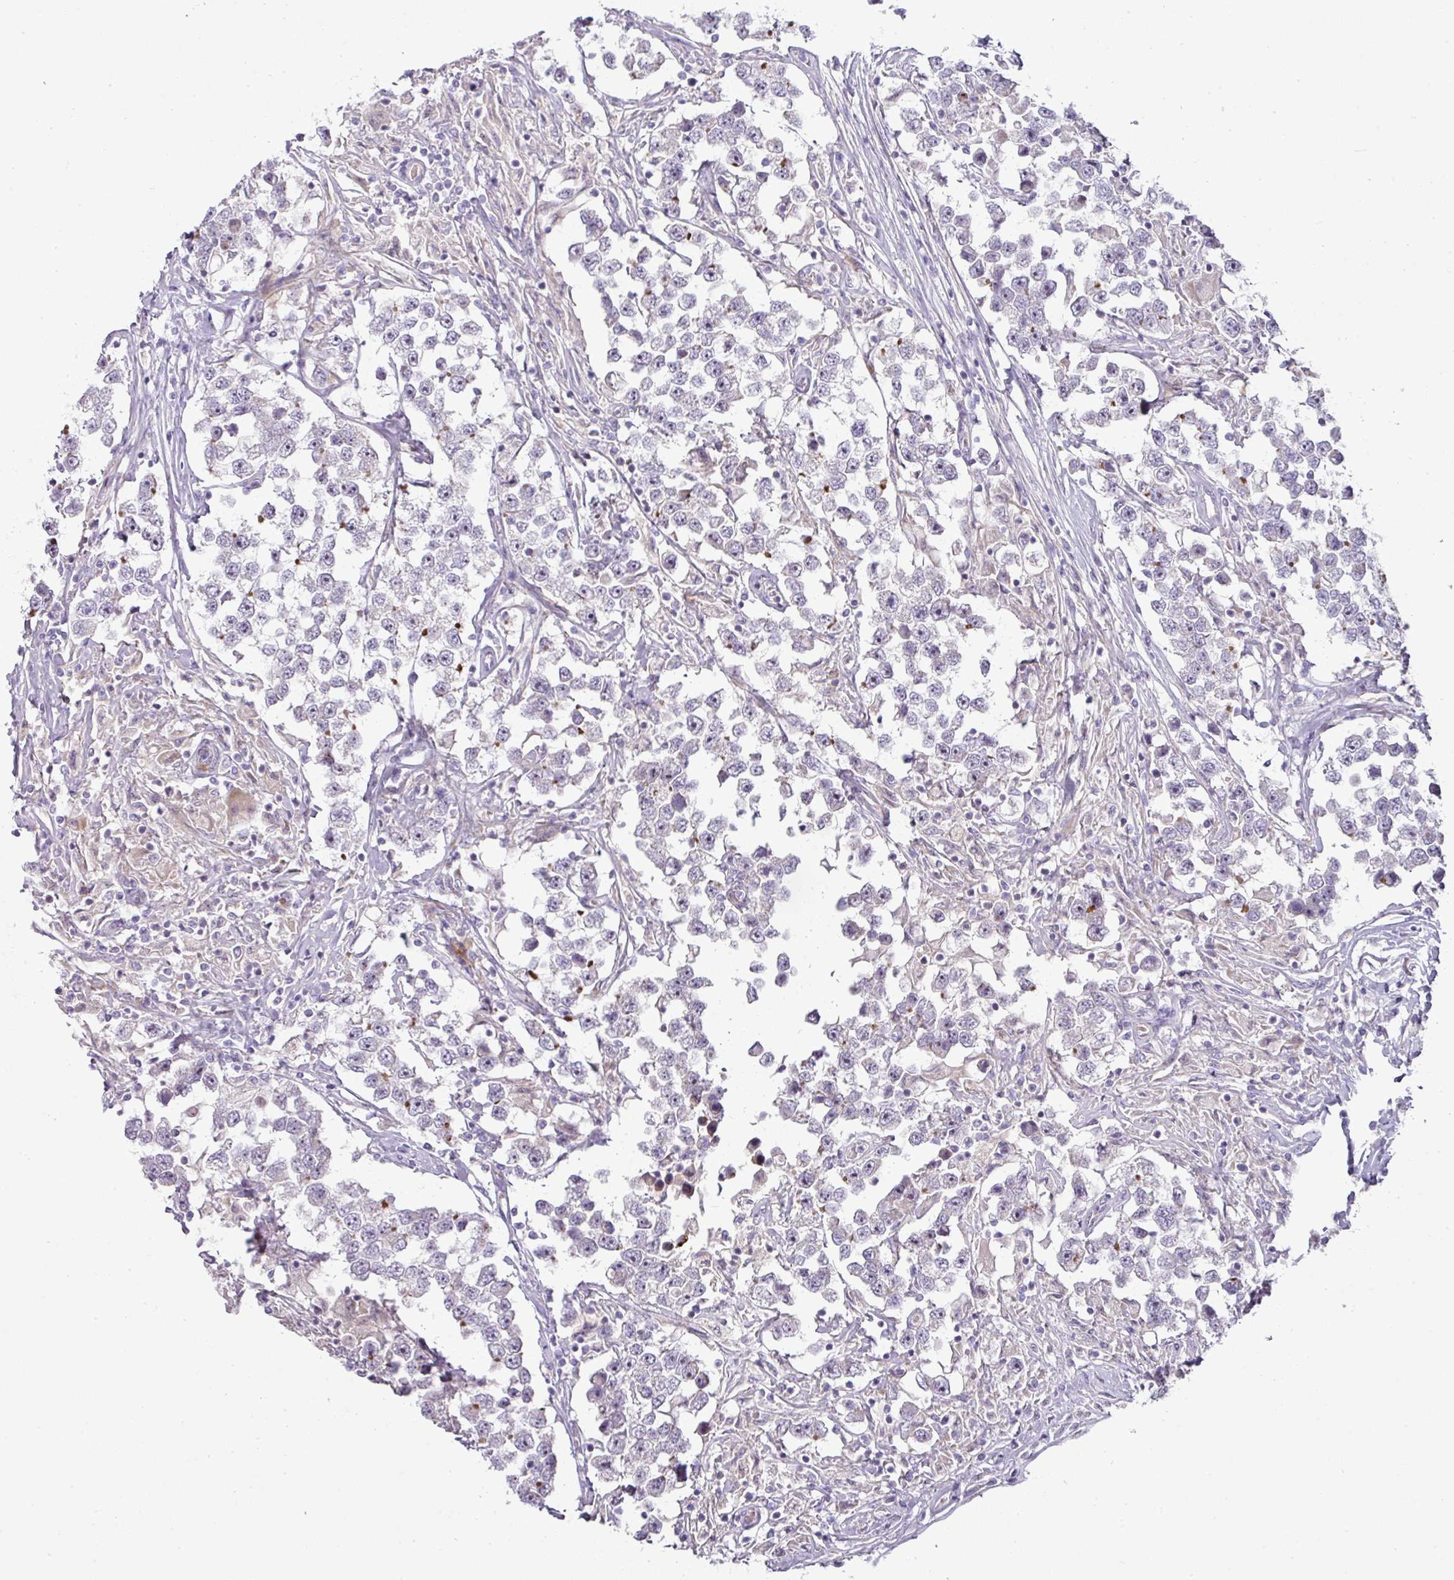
{"staining": {"intensity": "moderate", "quantity": "<25%", "location": "nuclear"}, "tissue": "testis cancer", "cell_type": "Tumor cells", "image_type": "cancer", "snomed": [{"axis": "morphology", "description": "Seminoma, NOS"}, {"axis": "topography", "description": "Testis"}], "caption": "Protein expression analysis of human testis cancer (seminoma) reveals moderate nuclear expression in approximately <25% of tumor cells.", "gene": "ATP6V1F", "patient": {"sex": "male", "age": 46}}